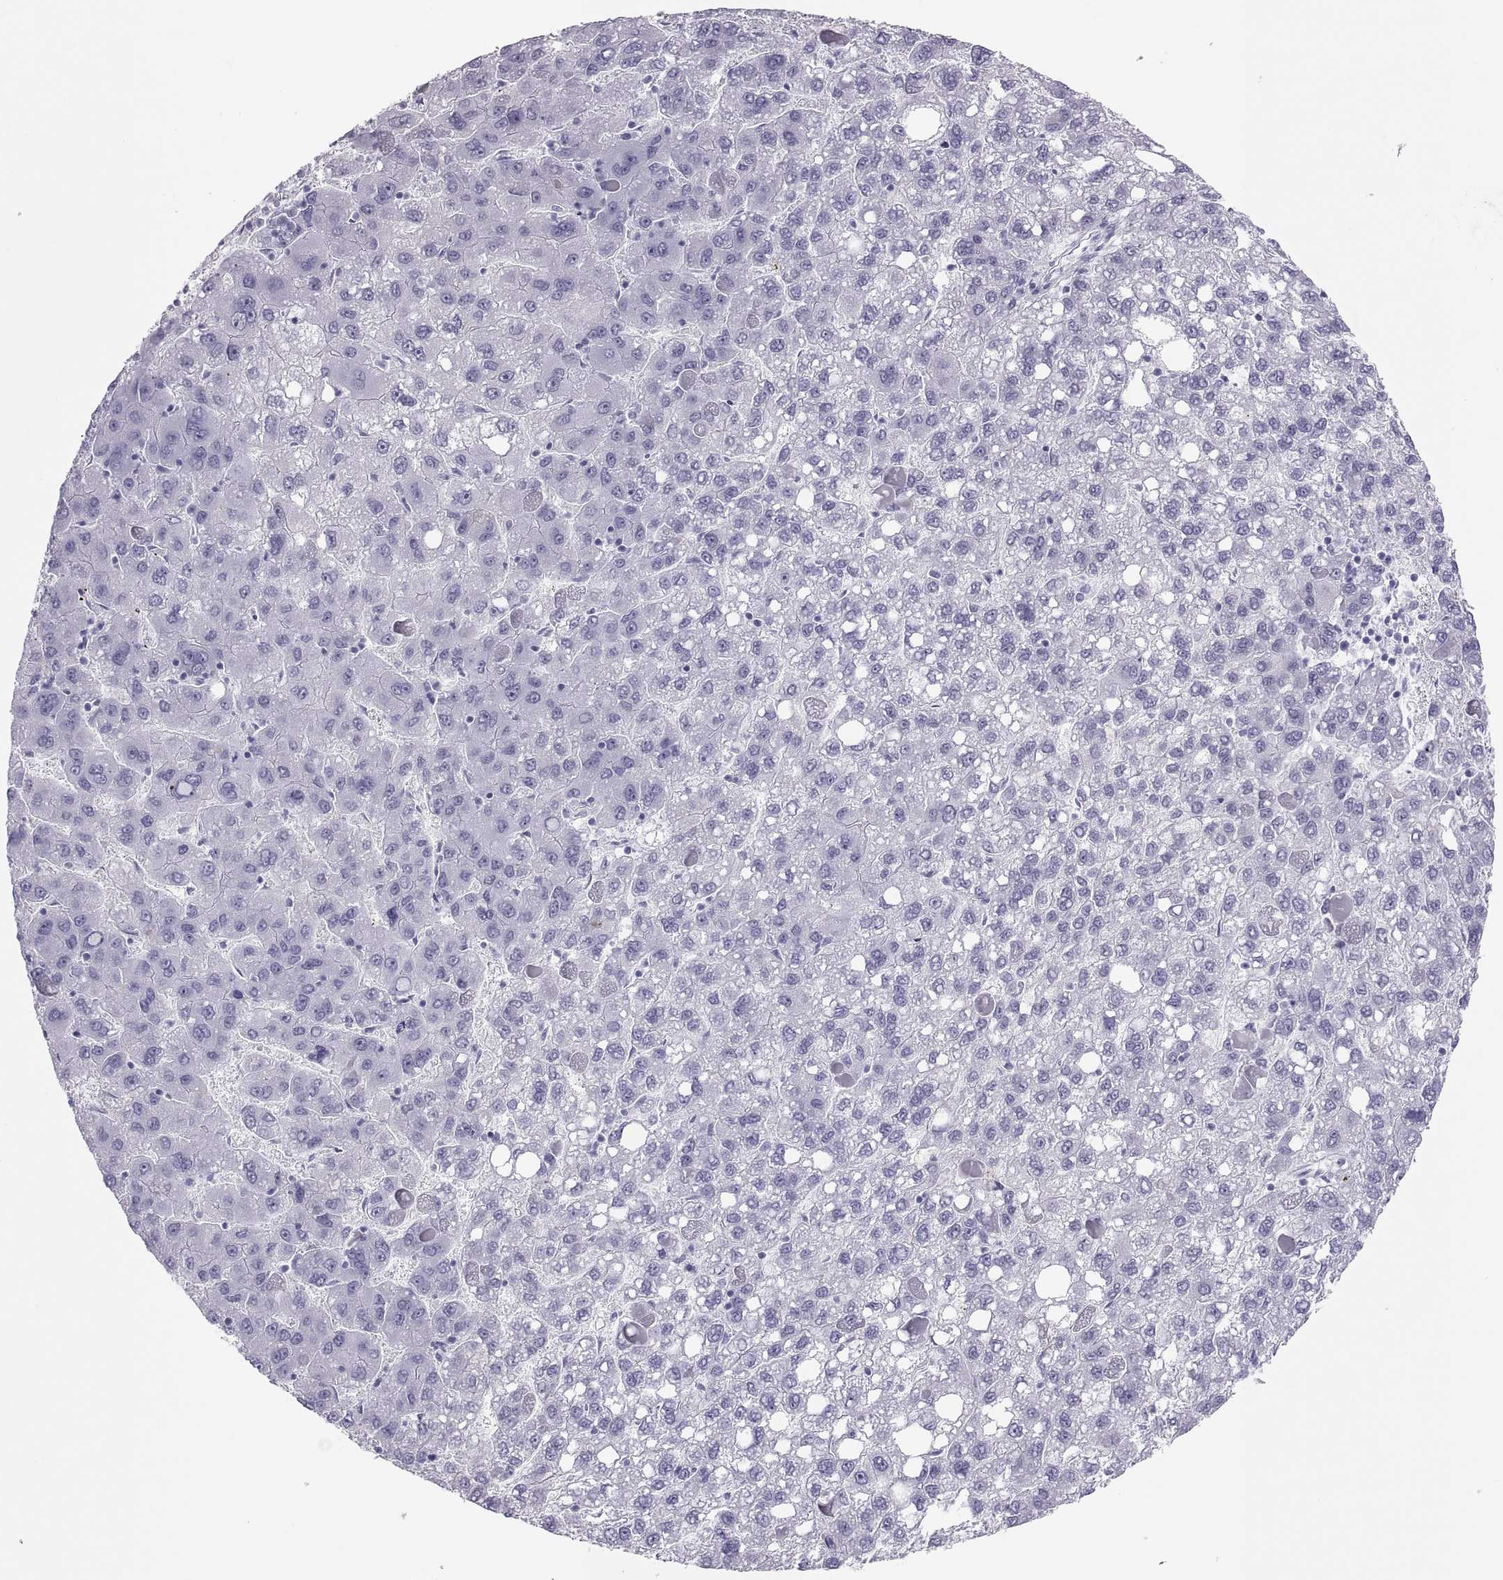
{"staining": {"intensity": "negative", "quantity": "none", "location": "none"}, "tissue": "liver cancer", "cell_type": "Tumor cells", "image_type": "cancer", "snomed": [{"axis": "morphology", "description": "Carcinoma, Hepatocellular, NOS"}, {"axis": "topography", "description": "Liver"}], "caption": "The IHC micrograph has no significant positivity in tumor cells of liver cancer tissue.", "gene": "SEMG1", "patient": {"sex": "female", "age": 82}}